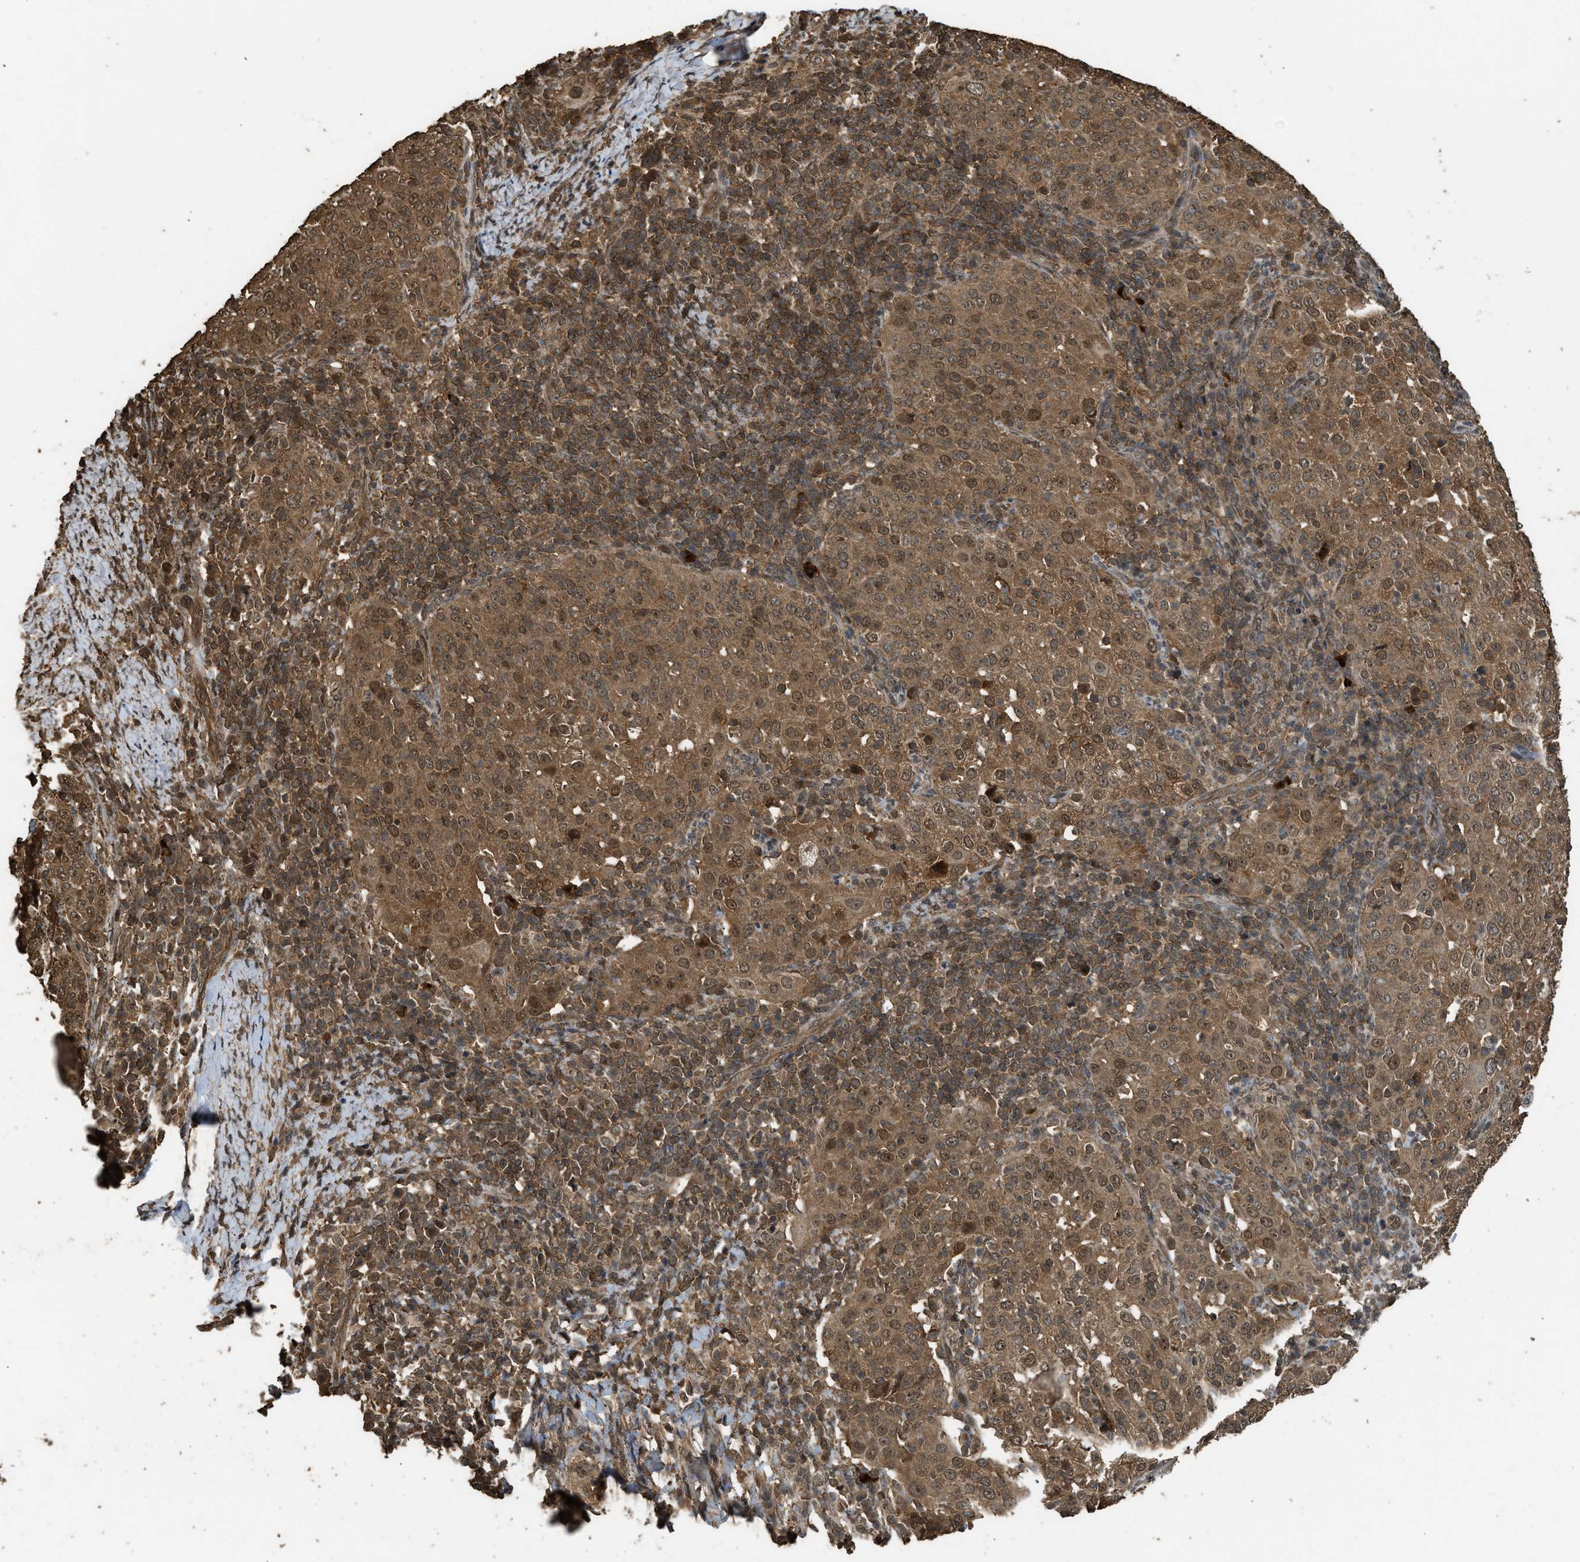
{"staining": {"intensity": "moderate", "quantity": ">75%", "location": "cytoplasmic/membranous,nuclear"}, "tissue": "cervical cancer", "cell_type": "Tumor cells", "image_type": "cancer", "snomed": [{"axis": "morphology", "description": "Squamous cell carcinoma, NOS"}, {"axis": "topography", "description": "Cervix"}], "caption": "The histopathology image exhibits staining of cervical cancer, revealing moderate cytoplasmic/membranous and nuclear protein positivity (brown color) within tumor cells.", "gene": "MYBL2", "patient": {"sex": "female", "age": 51}}